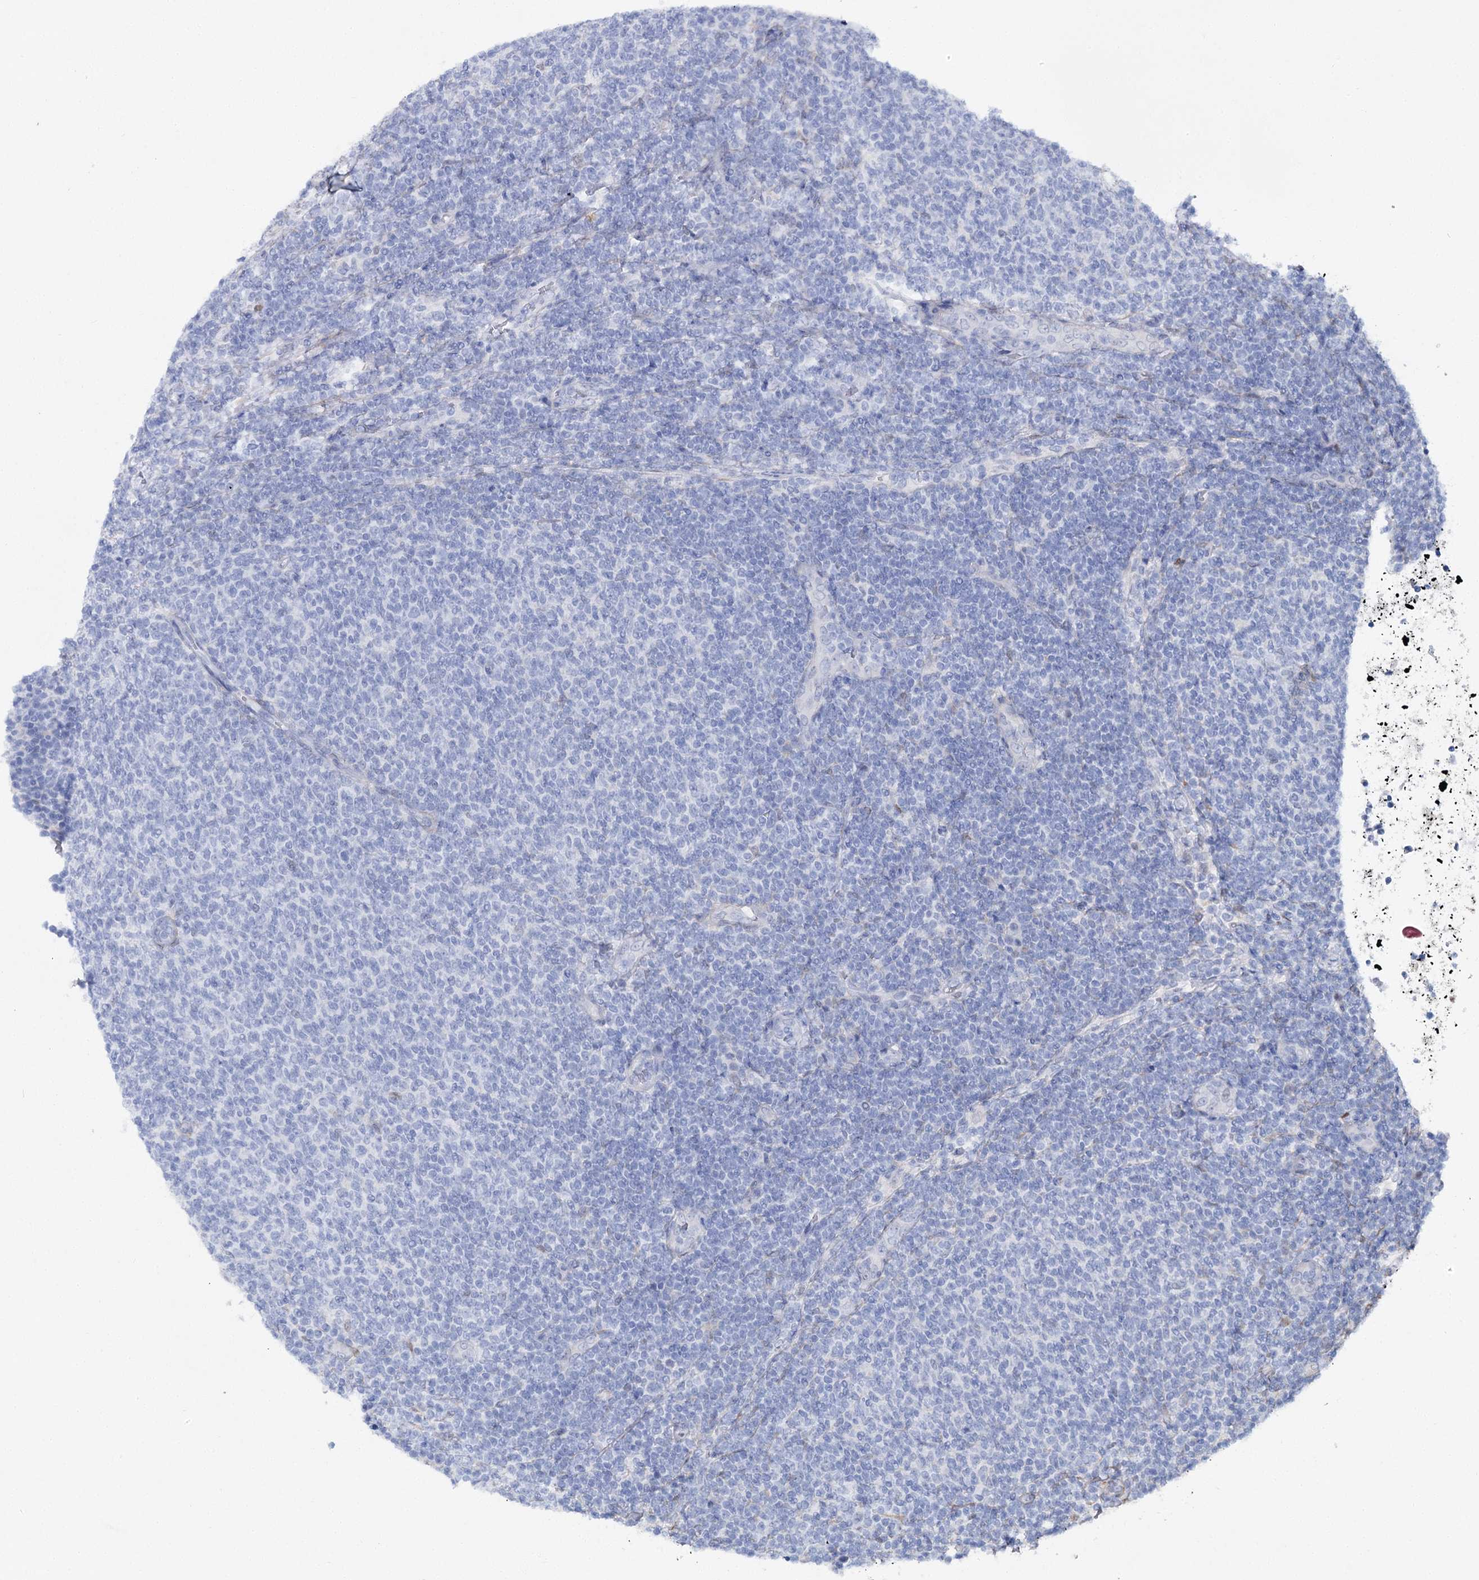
{"staining": {"intensity": "negative", "quantity": "none", "location": "none"}, "tissue": "lymphoma", "cell_type": "Tumor cells", "image_type": "cancer", "snomed": [{"axis": "morphology", "description": "Malignant lymphoma, non-Hodgkin's type, Low grade"}, {"axis": "topography", "description": "Lymph node"}], "caption": "Immunohistochemistry micrograph of human lymphoma stained for a protein (brown), which shows no staining in tumor cells.", "gene": "UGDH", "patient": {"sex": "male", "age": 66}}